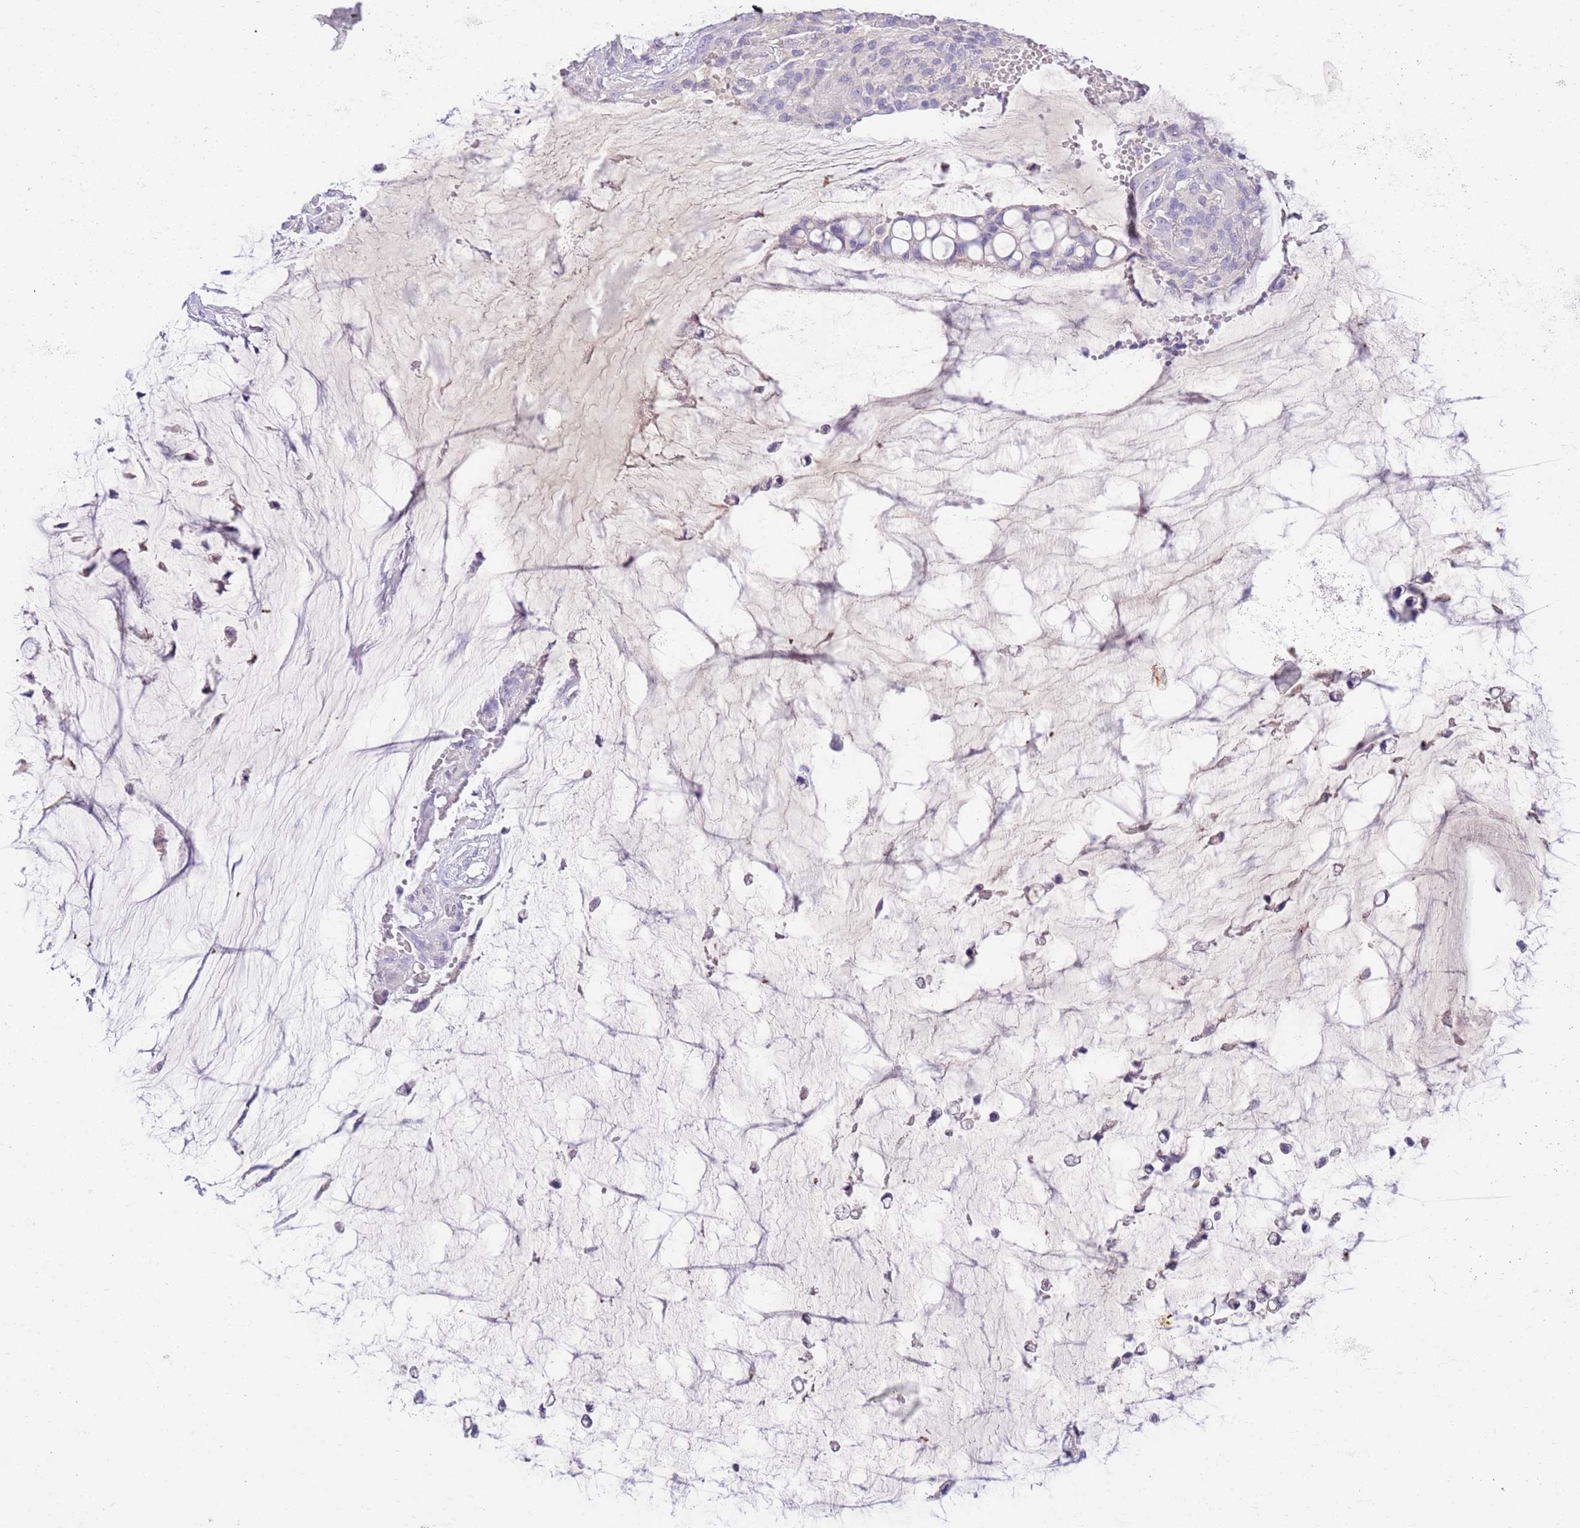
{"staining": {"intensity": "negative", "quantity": "none", "location": "none"}, "tissue": "ovarian cancer", "cell_type": "Tumor cells", "image_type": "cancer", "snomed": [{"axis": "morphology", "description": "Cystadenocarcinoma, mucinous, NOS"}, {"axis": "topography", "description": "Ovary"}], "caption": "High magnification brightfield microscopy of ovarian mucinous cystadenocarcinoma stained with DAB (brown) and counterstained with hematoxylin (blue): tumor cells show no significant positivity.", "gene": "TOX2", "patient": {"sex": "female", "age": 39}}